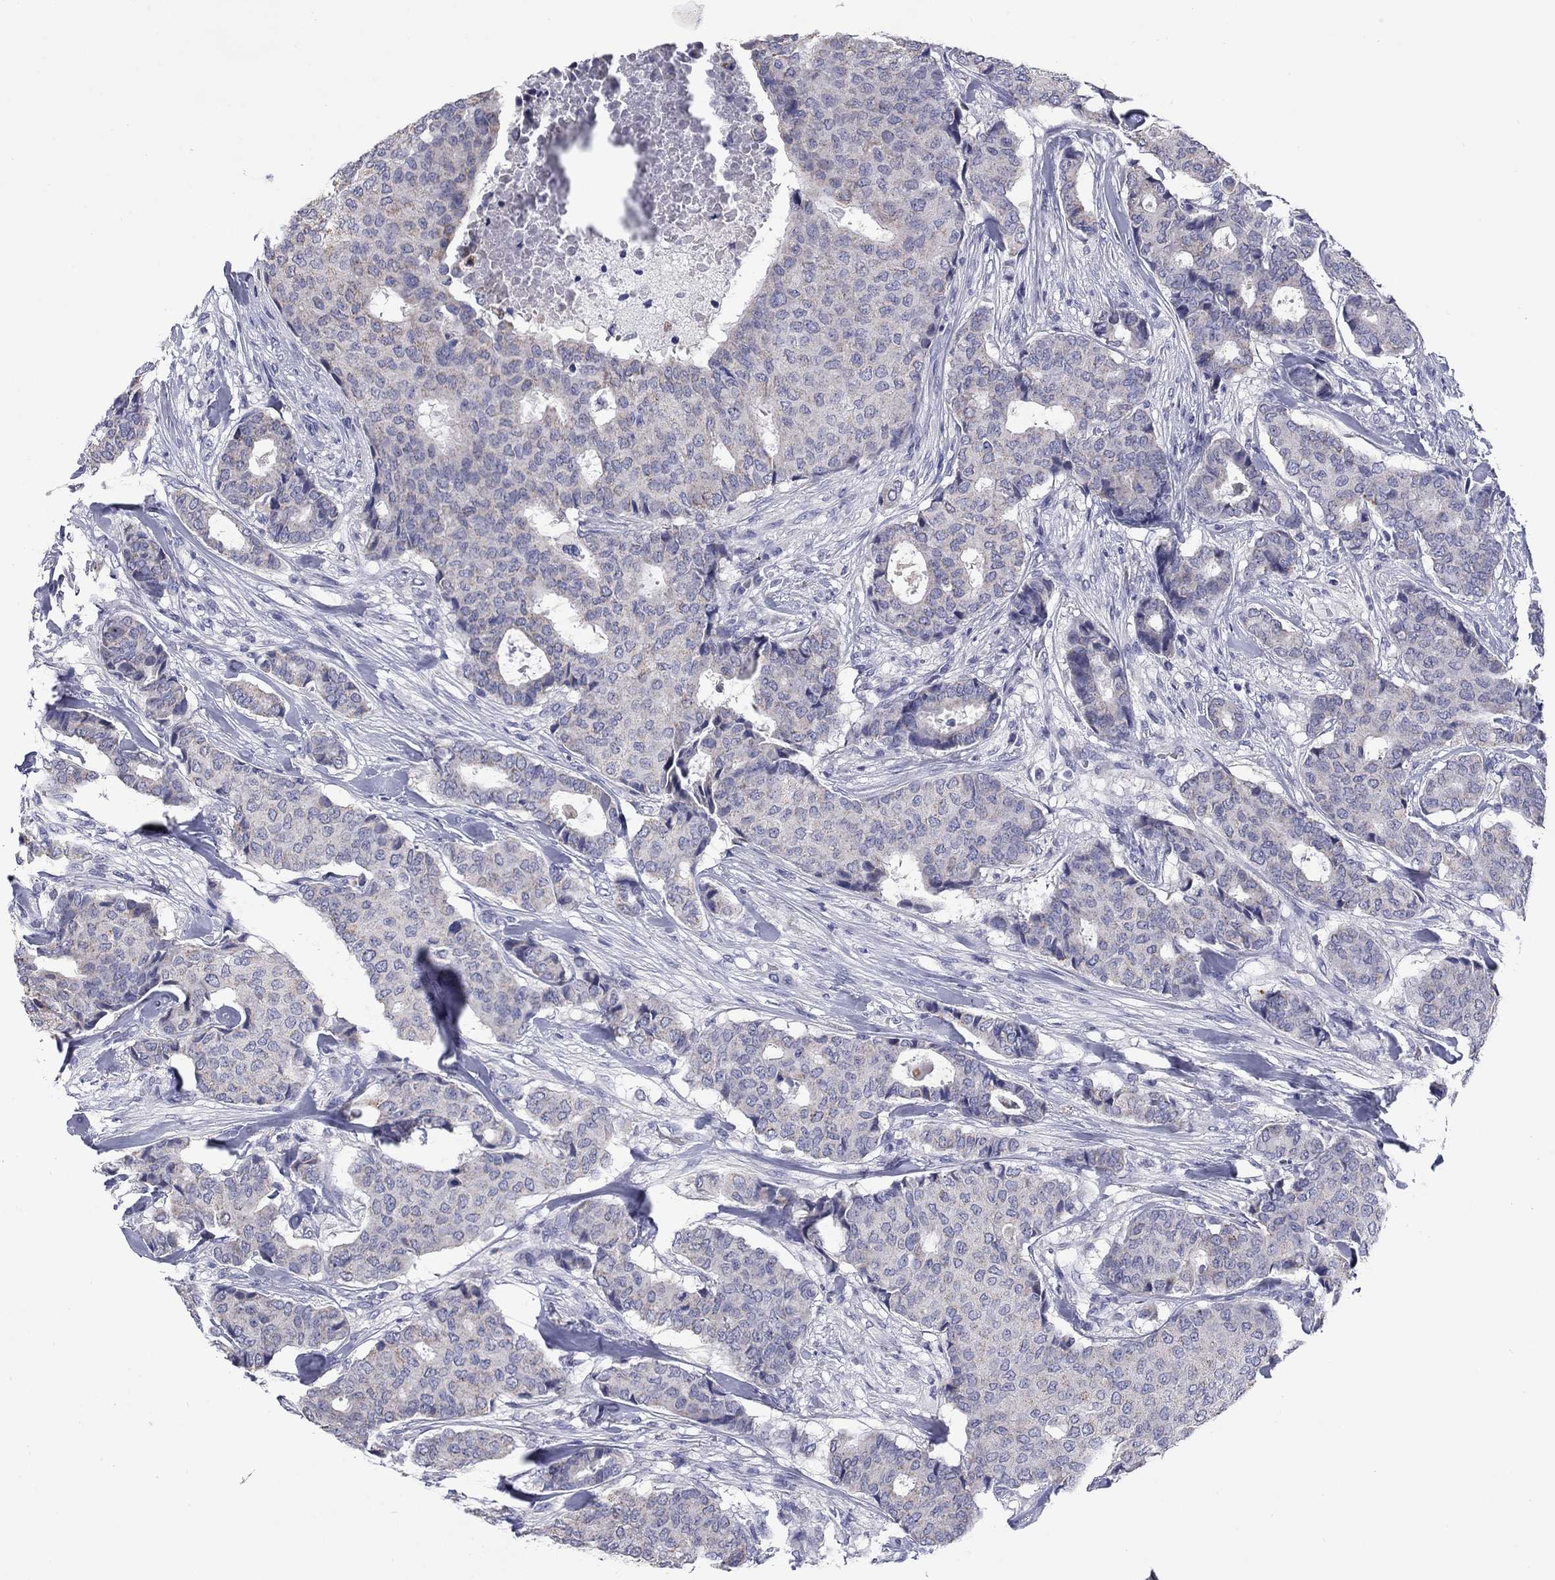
{"staining": {"intensity": "negative", "quantity": "none", "location": "none"}, "tissue": "breast cancer", "cell_type": "Tumor cells", "image_type": "cancer", "snomed": [{"axis": "morphology", "description": "Duct carcinoma"}, {"axis": "topography", "description": "Breast"}], "caption": "Immunohistochemistry (IHC) histopathology image of neoplastic tissue: breast cancer stained with DAB exhibits no significant protein positivity in tumor cells.", "gene": "FRK", "patient": {"sex": "female", "age": 75}}